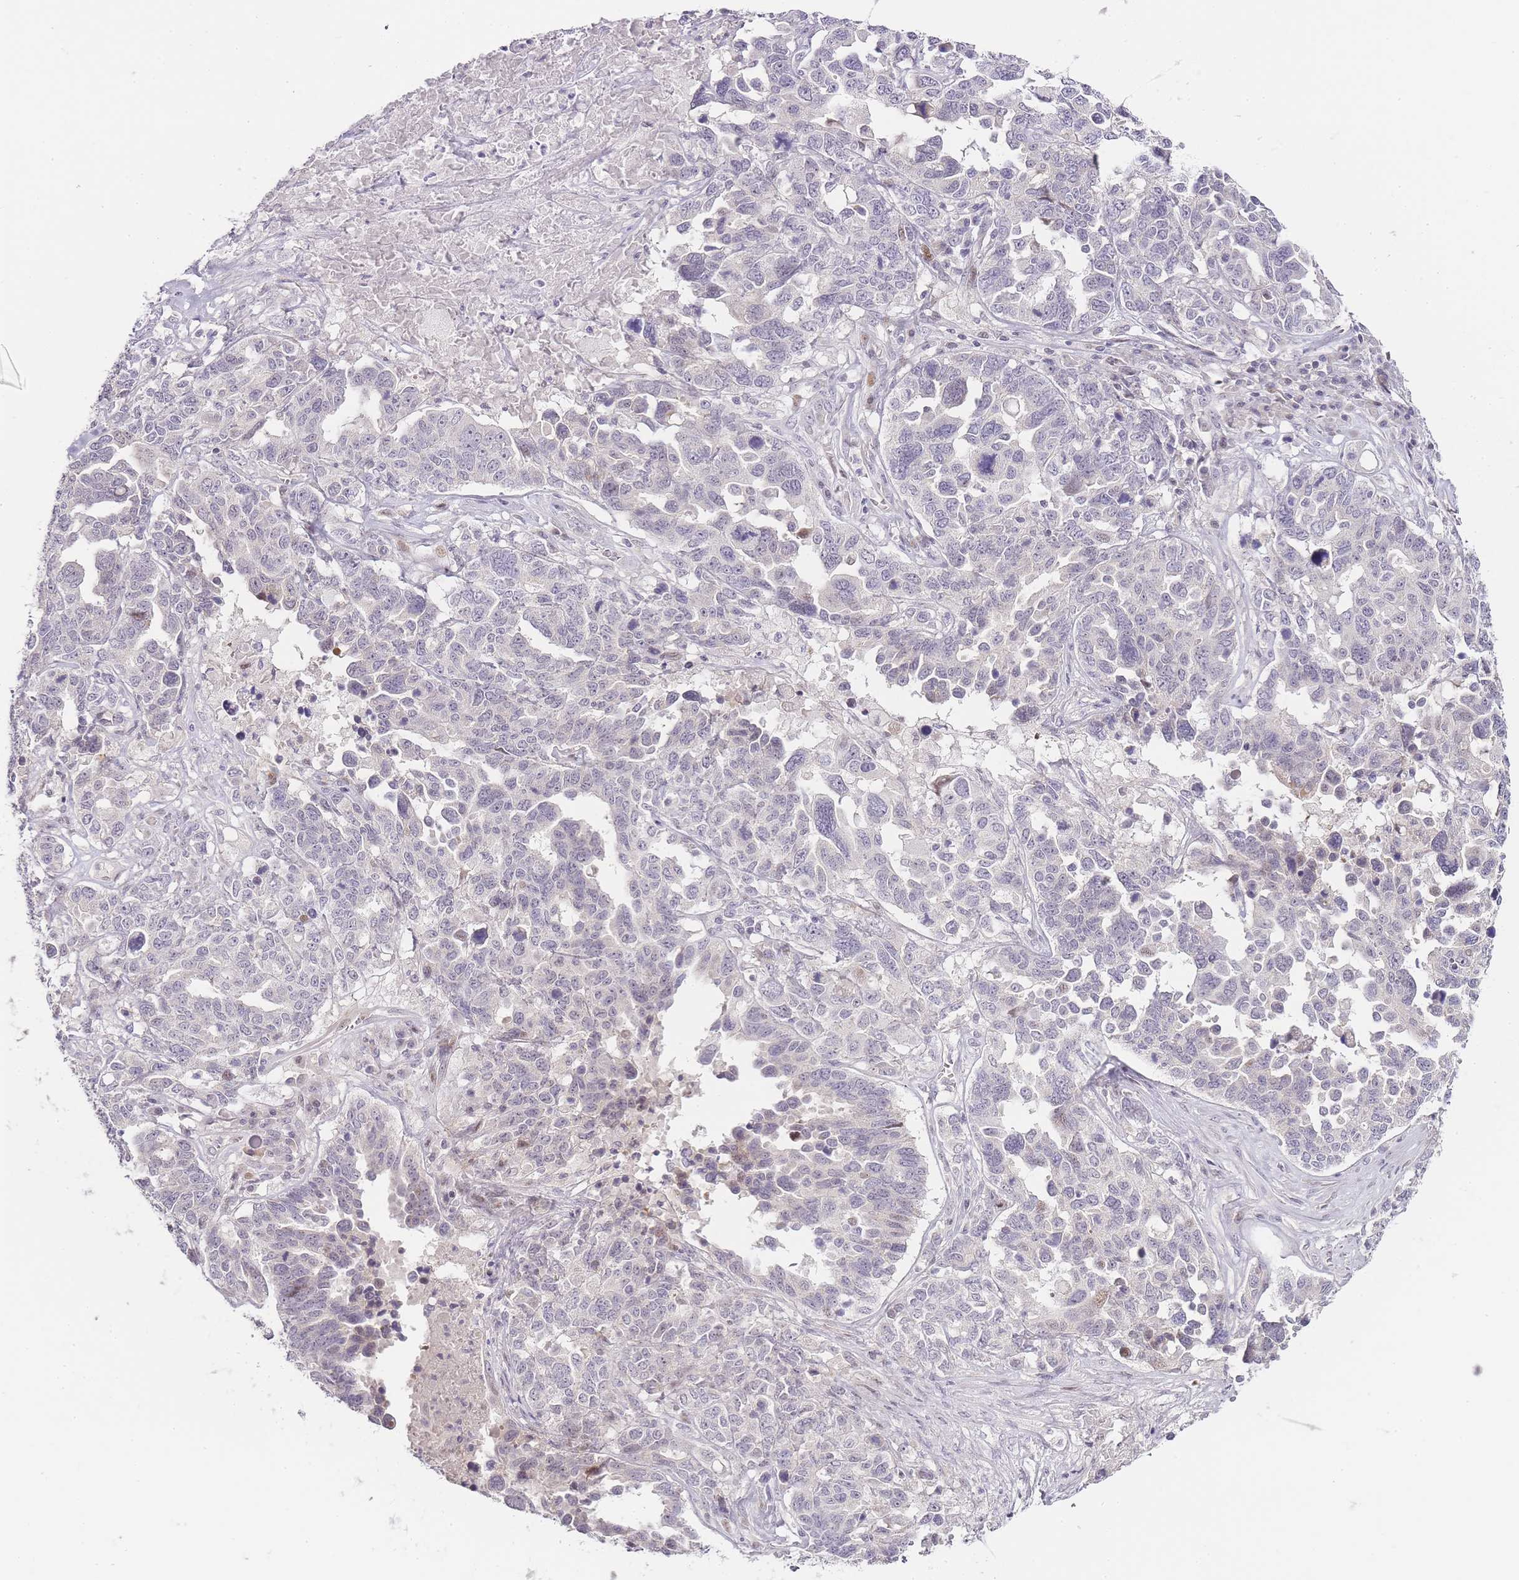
{"staining": {"intensity": "moderate", "quantity": "<25%", "location": "nuclear"}, "tissue": "ovarian cancer", "cell_type": "Tumor cells", "image_type": "cancer", "snomed": [{"axis": "morphology", "description": "Carcinoma, endometroid"}, {"axis": "topography", "description": "Ovary"}], "caption": "IHC (DAB) staining of ovarian endometroid carcinoma shows moderate nuclear protein staining in about <25% of tumor cells.", "gene": "OGG1", "patient": {"sex": "female", "age": 62}}